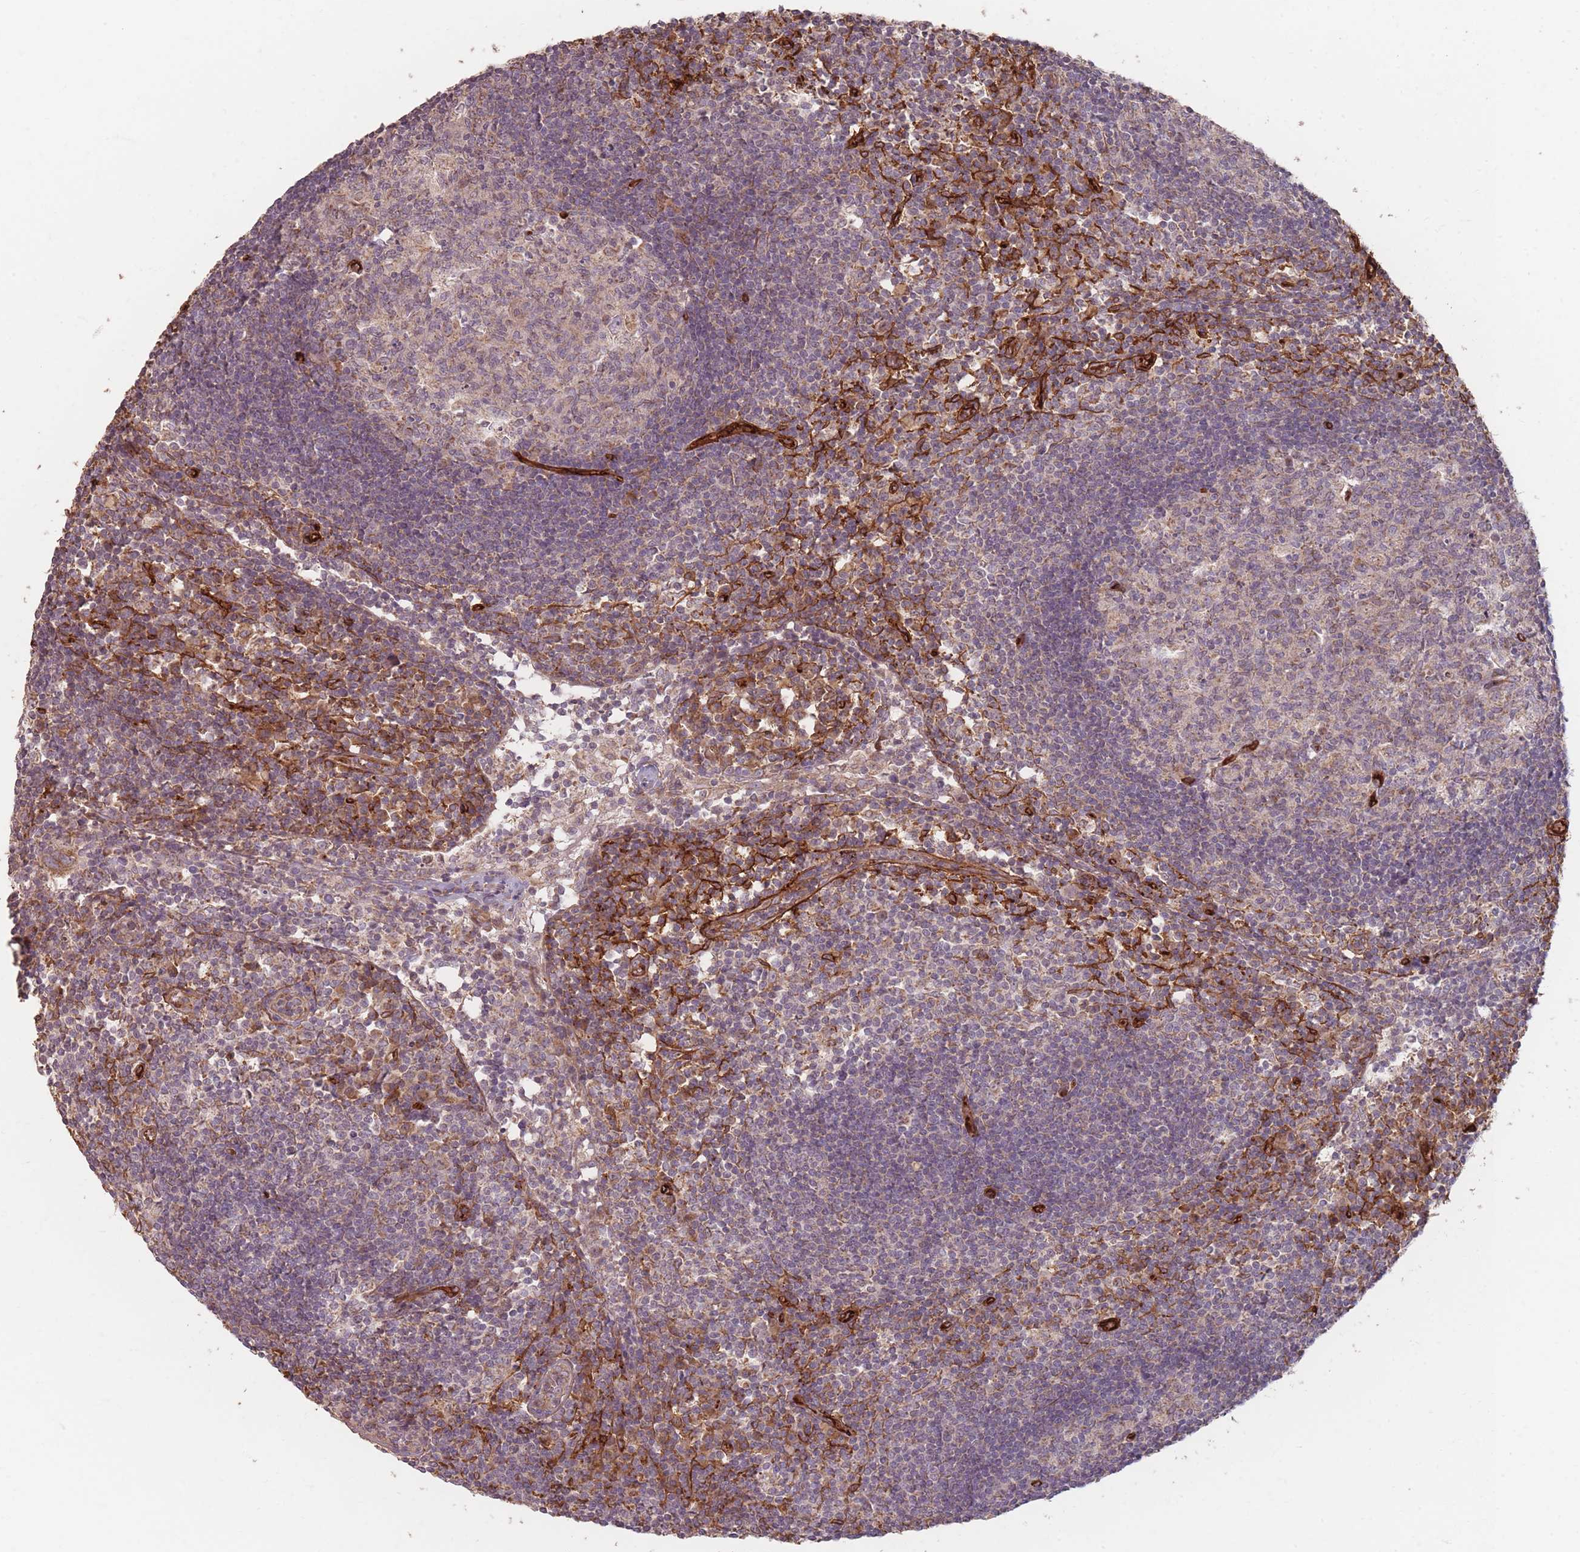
{"staining": {"intensity": "weak", "quantity": "25%-75%", "location": "nuclear"}, "tissue": "lymph node", "cell_type": "Germinal center cells", "image_type": "normal", "snomed": [{"axis": "morphology", "description": "Normal tissue, NOS"}, {"axis": "topography", "description": "Lymph node"}], "caption": "Lymph node stained with a protein marker demonstrates weak staining in germinal center cells.", "gene": "MRPS6", "patient": {"sex": "female", "age": 55}}